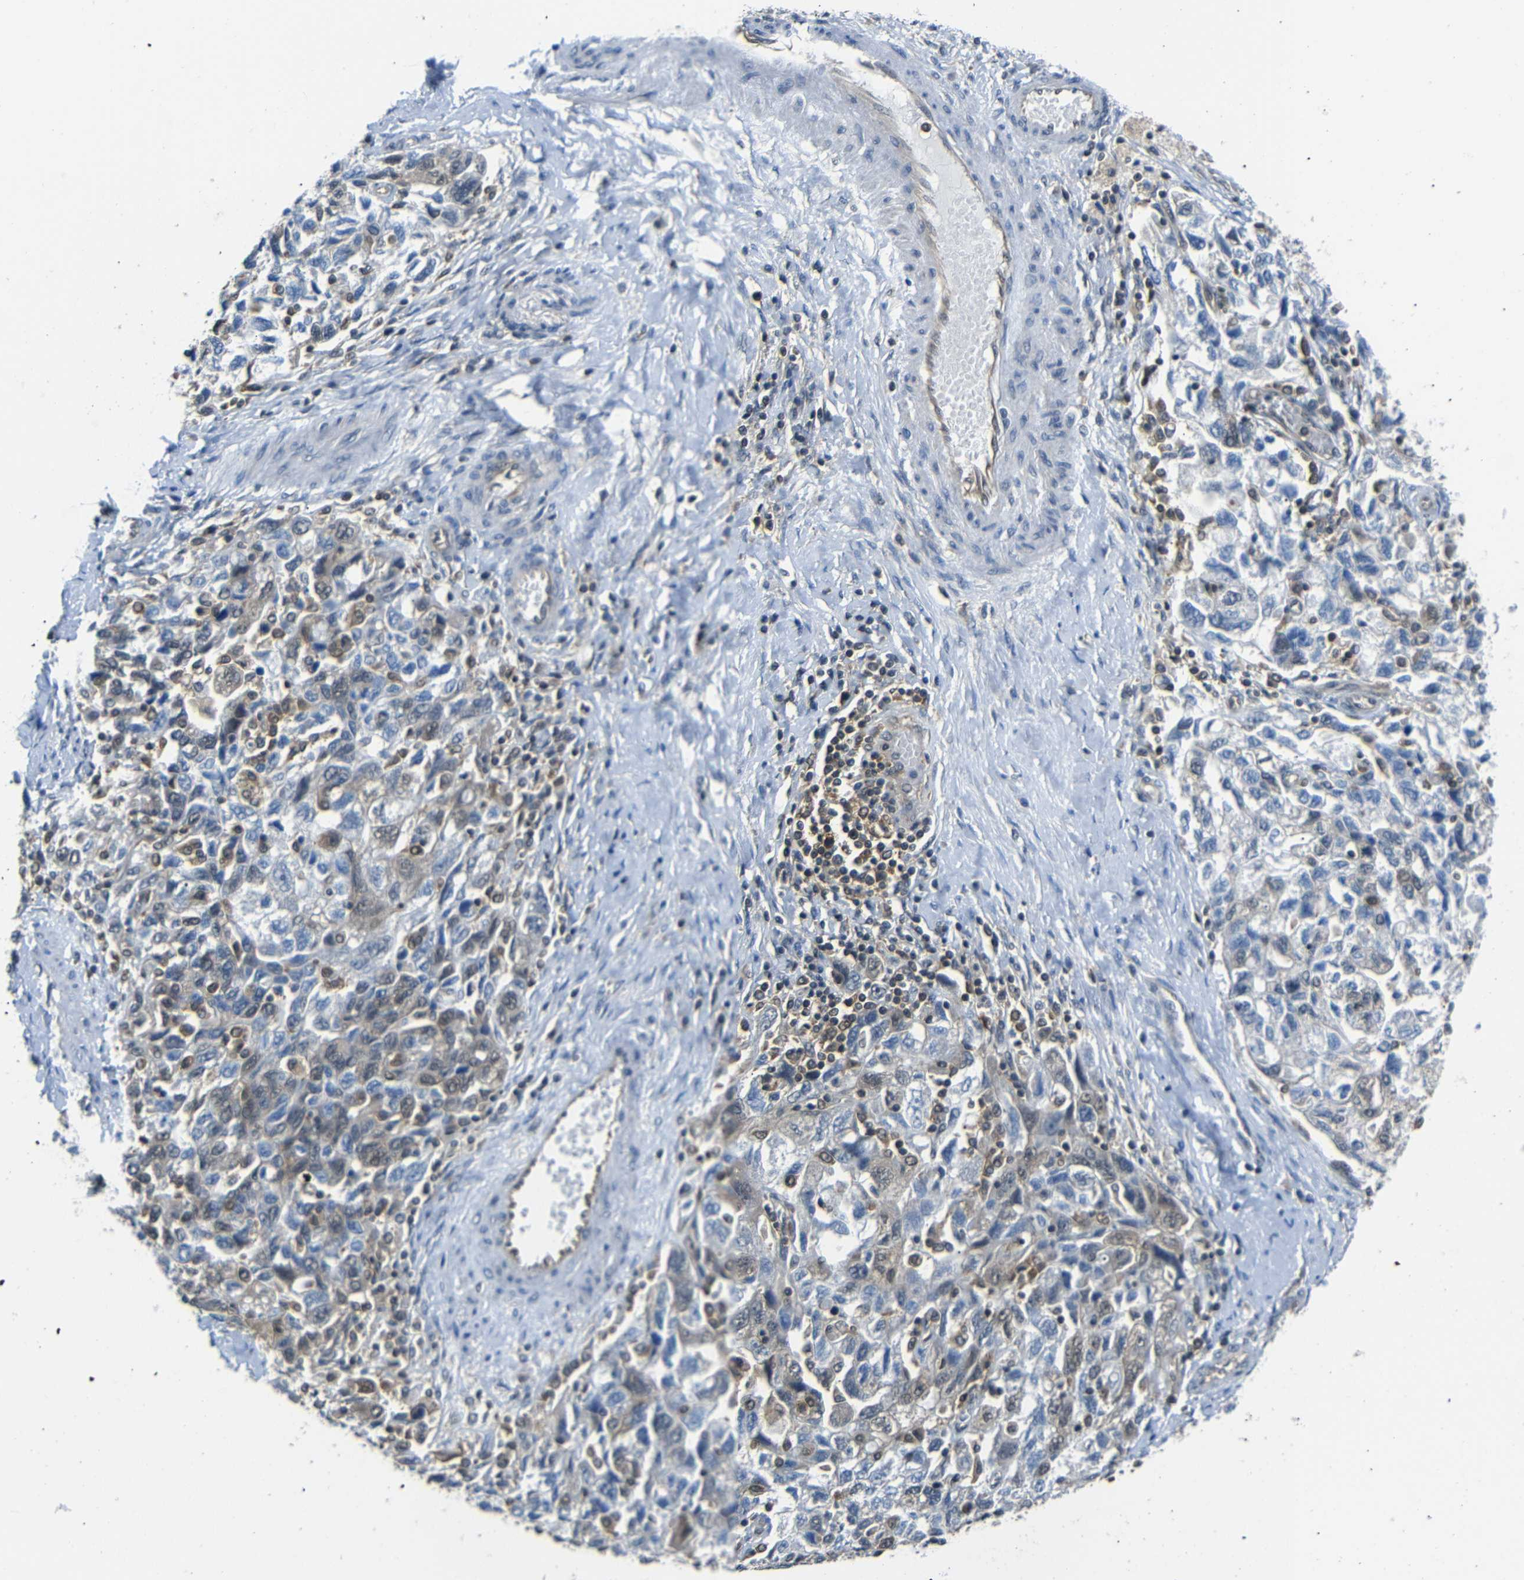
{"staining": {"intensity": "weak", "quantity": "25%-75%", "location": "cytoplasmic/membranous,nuclear"}, "tissue": "ovarian cancer", "cell_type": "Tumor cells", "image_type": "cancer", "snomed": [{"axis": "morphology", "description": "Carcinoma, NOS"}, {"axis": "morphology", "description": "Cystadenocarcinoma, serous, NOS"}, {"axis": "topography", "description": "Ovary"}], "caption": "Immunohistochemistry (IHC) photomicrograph of neoplastic tissue: ovarian serous cystadenocarcinoma stained using immunohistochemistry (IHC) displays low levels of weak protein expression localized specifically in the cytoplasmic/membranous and nuclear of tumor cells, appearing as a cytoplasmic/membranous and nuclear brown color.", "gene": "UBXN1", "patient": {"sex": "female", "age": 69}}